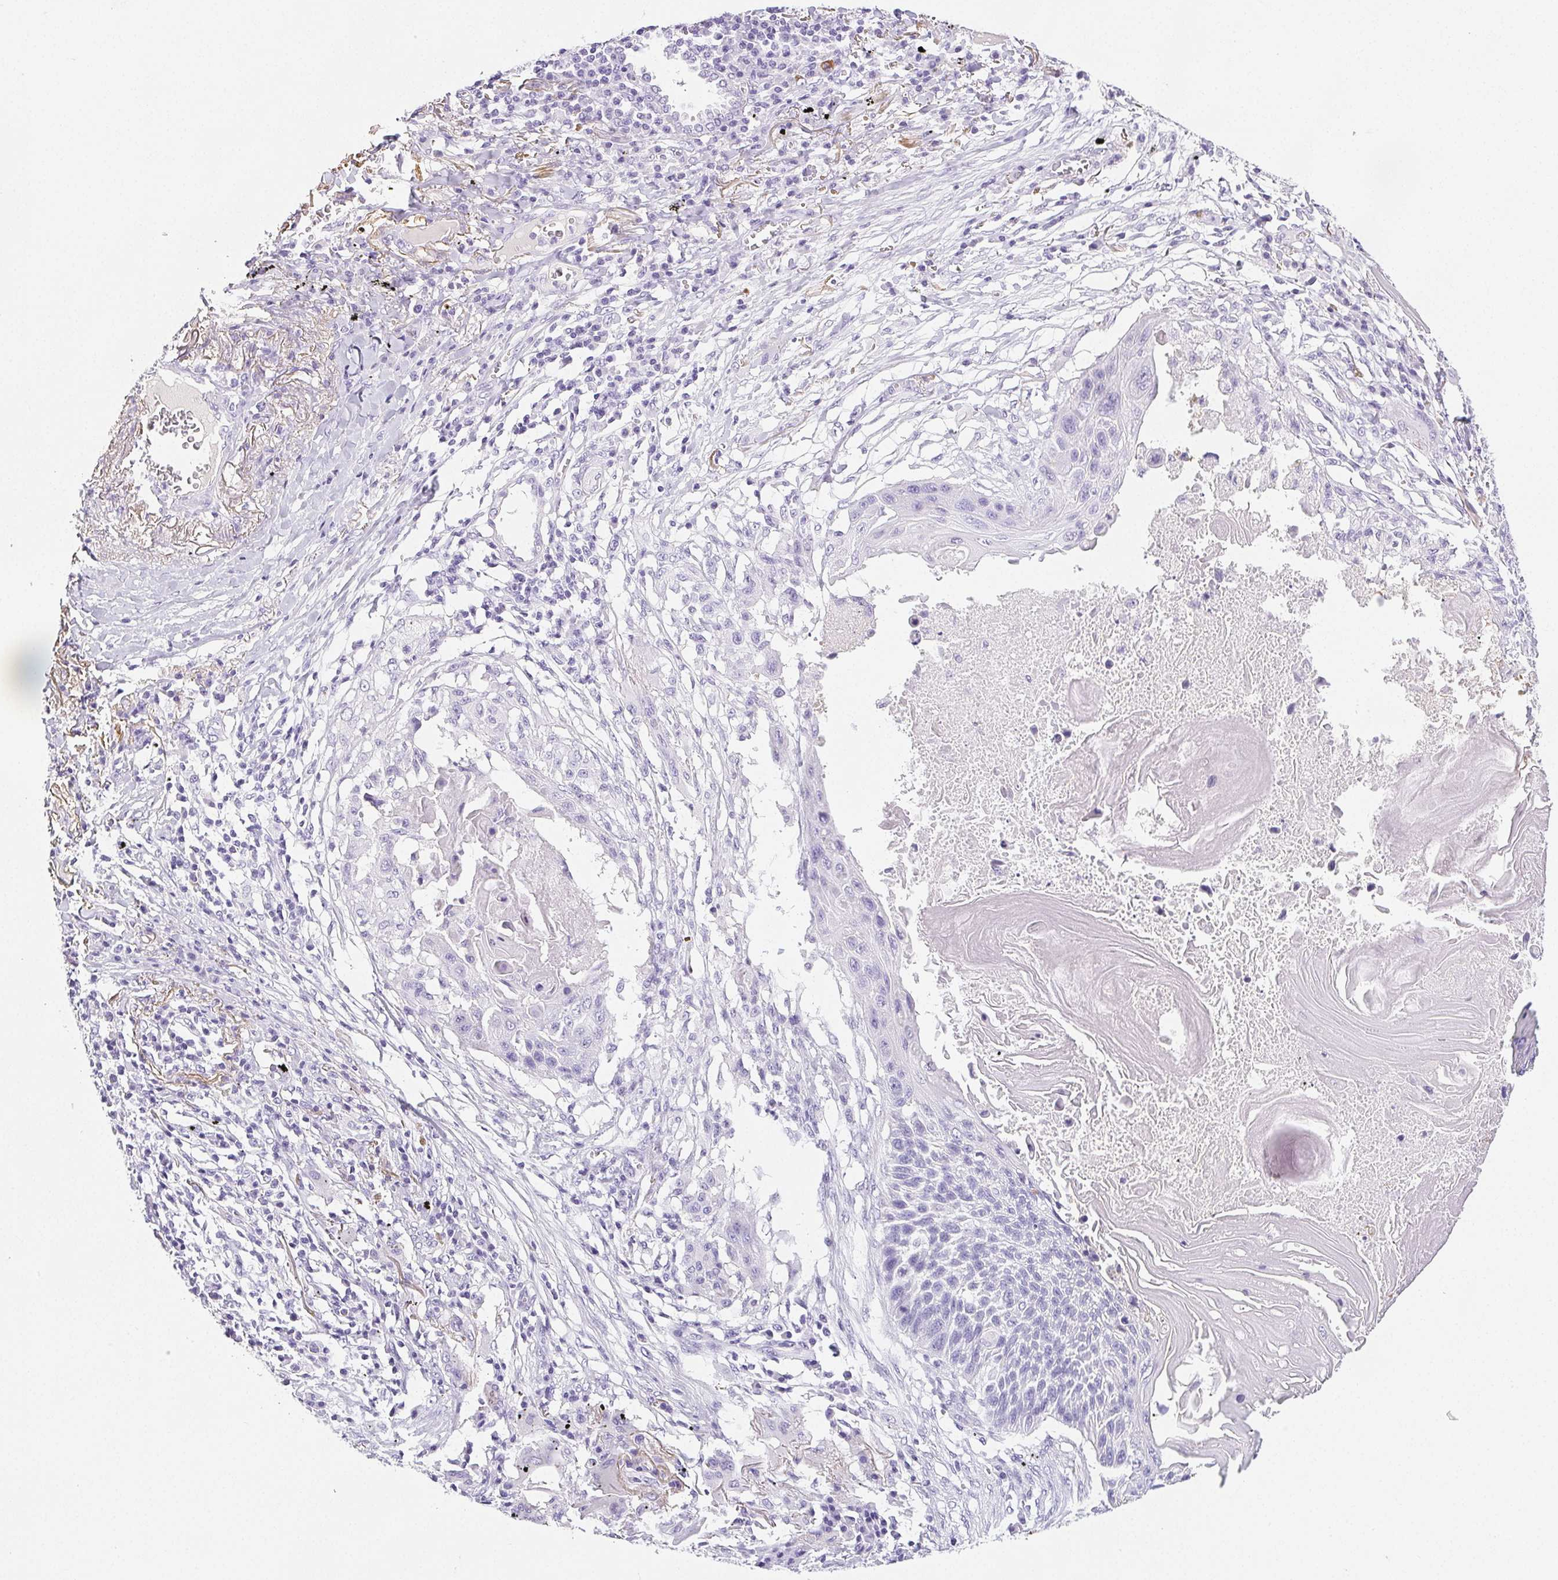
{"staining": {"intensity": "negative", "quantity": "none", "location": "none"}, "tissue": "lung cancer", "cell_type": "Tumor cells", "image_type": "cancer", "snomed": [{"axis": "morphology", "description": "Squamous cell carcinoma, NOS"}, {"axis": "topography", "description": "Lung"}], "caption": "Squamous cell carcinoma (lung) was stained to show a protein in brown. There is no significant positivity in tumor cells.", "gene": "VTN", "patient": {"sex": "male", "age": 78}}